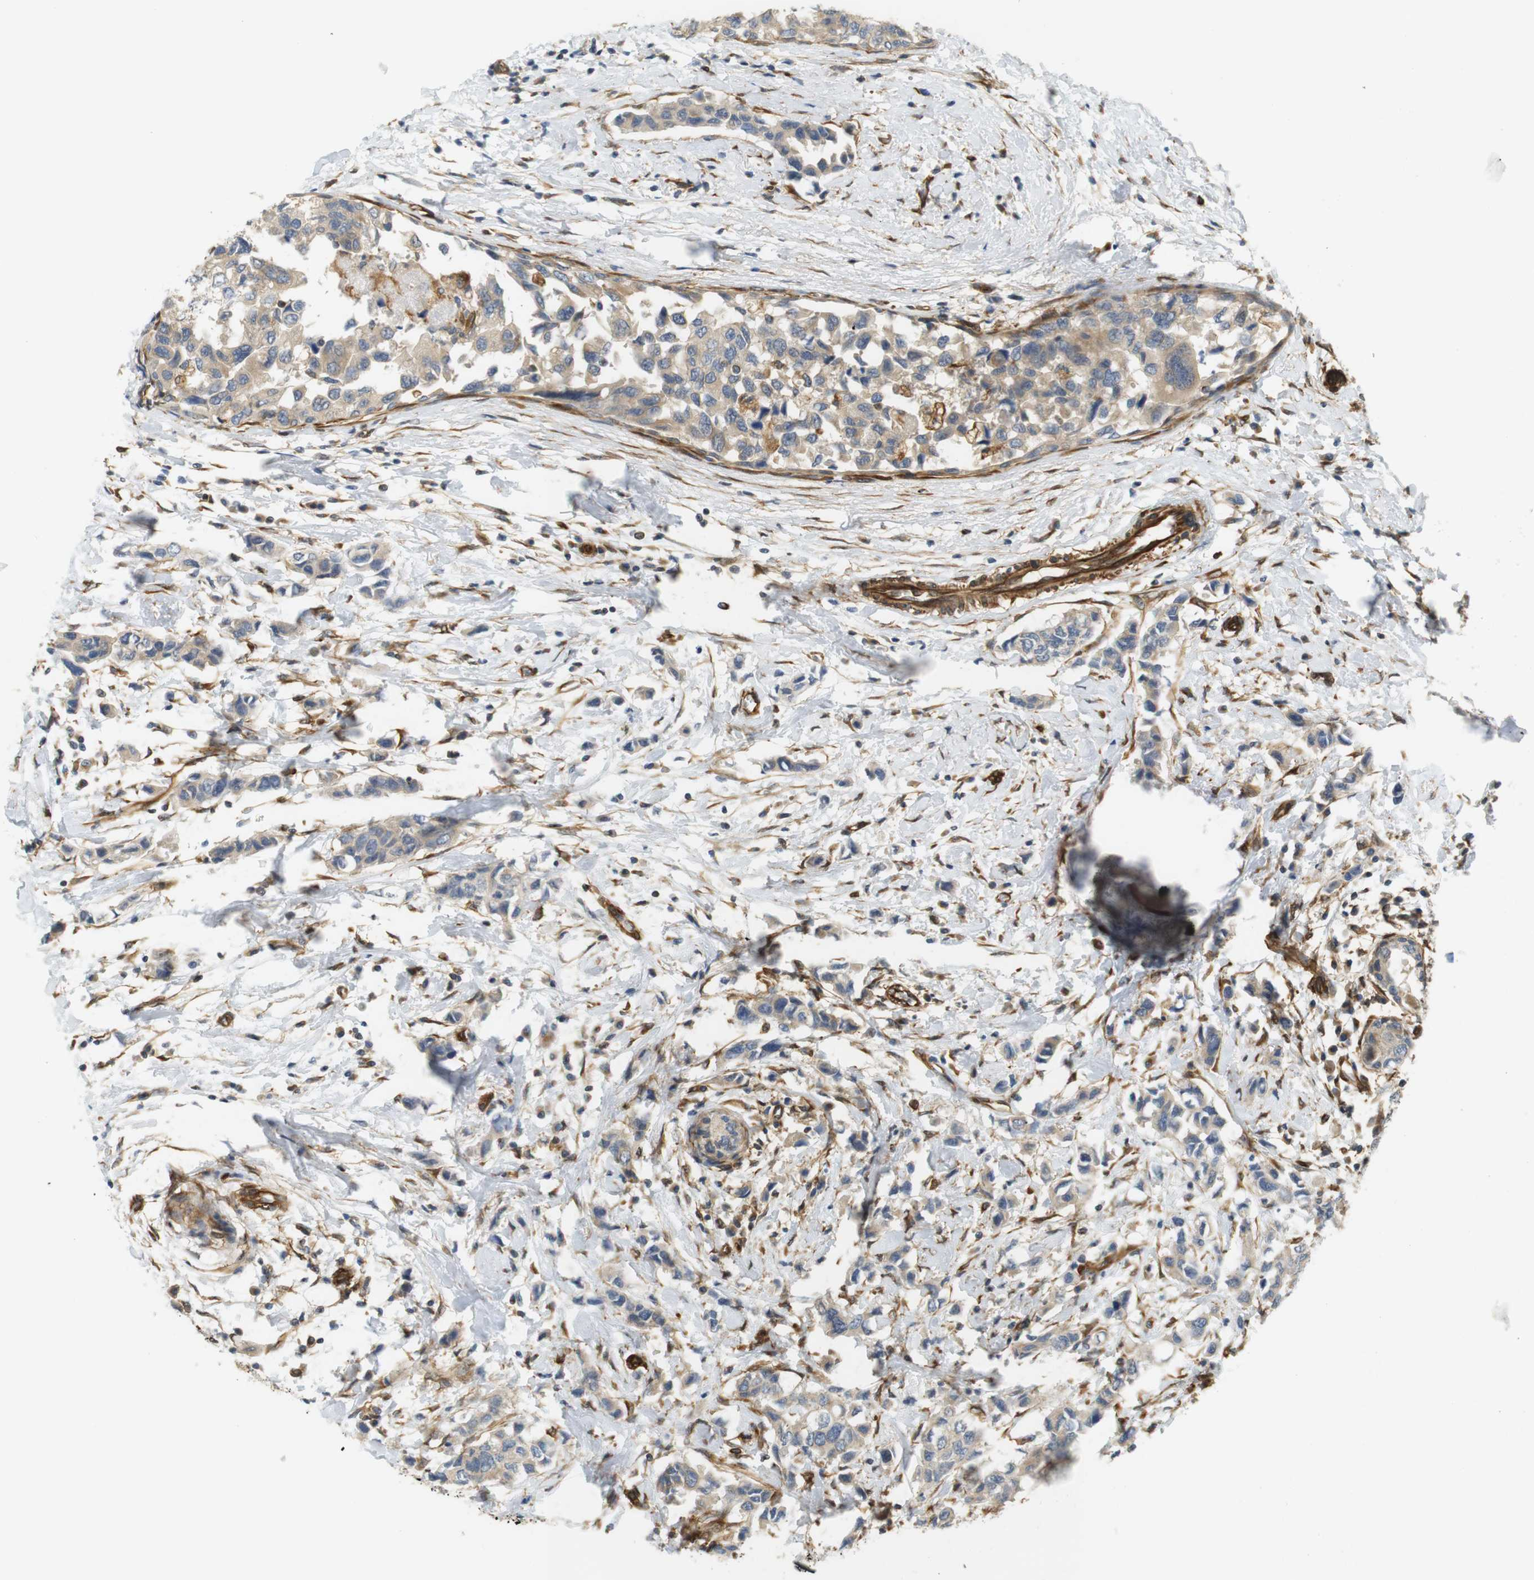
{"staining": {"intensity": "weak", "quantity": ">75%", "location": "cytoplasmic/membranous"}, "tissue": "breast cancer", "cell_type": "Tumor cells", "image_type": "cancer", "snomed": [{"axis": "morphology", "description": "Normal tissue, NOS"}, {"axis": "morphology", "description": "Duct carcinoma"}, {"axis": "topography", "description": "Breast"}], "caption": "This micrograph displays immunohistochemistry (IHC) staining of breast cancer (infiltrating ductal carcinoma), with low weak cytoplasmic/membranous staining in approximately >75% of tumor cells.", "gene": "CYTH3", "patient": {"sex": "female", "age": 50}}